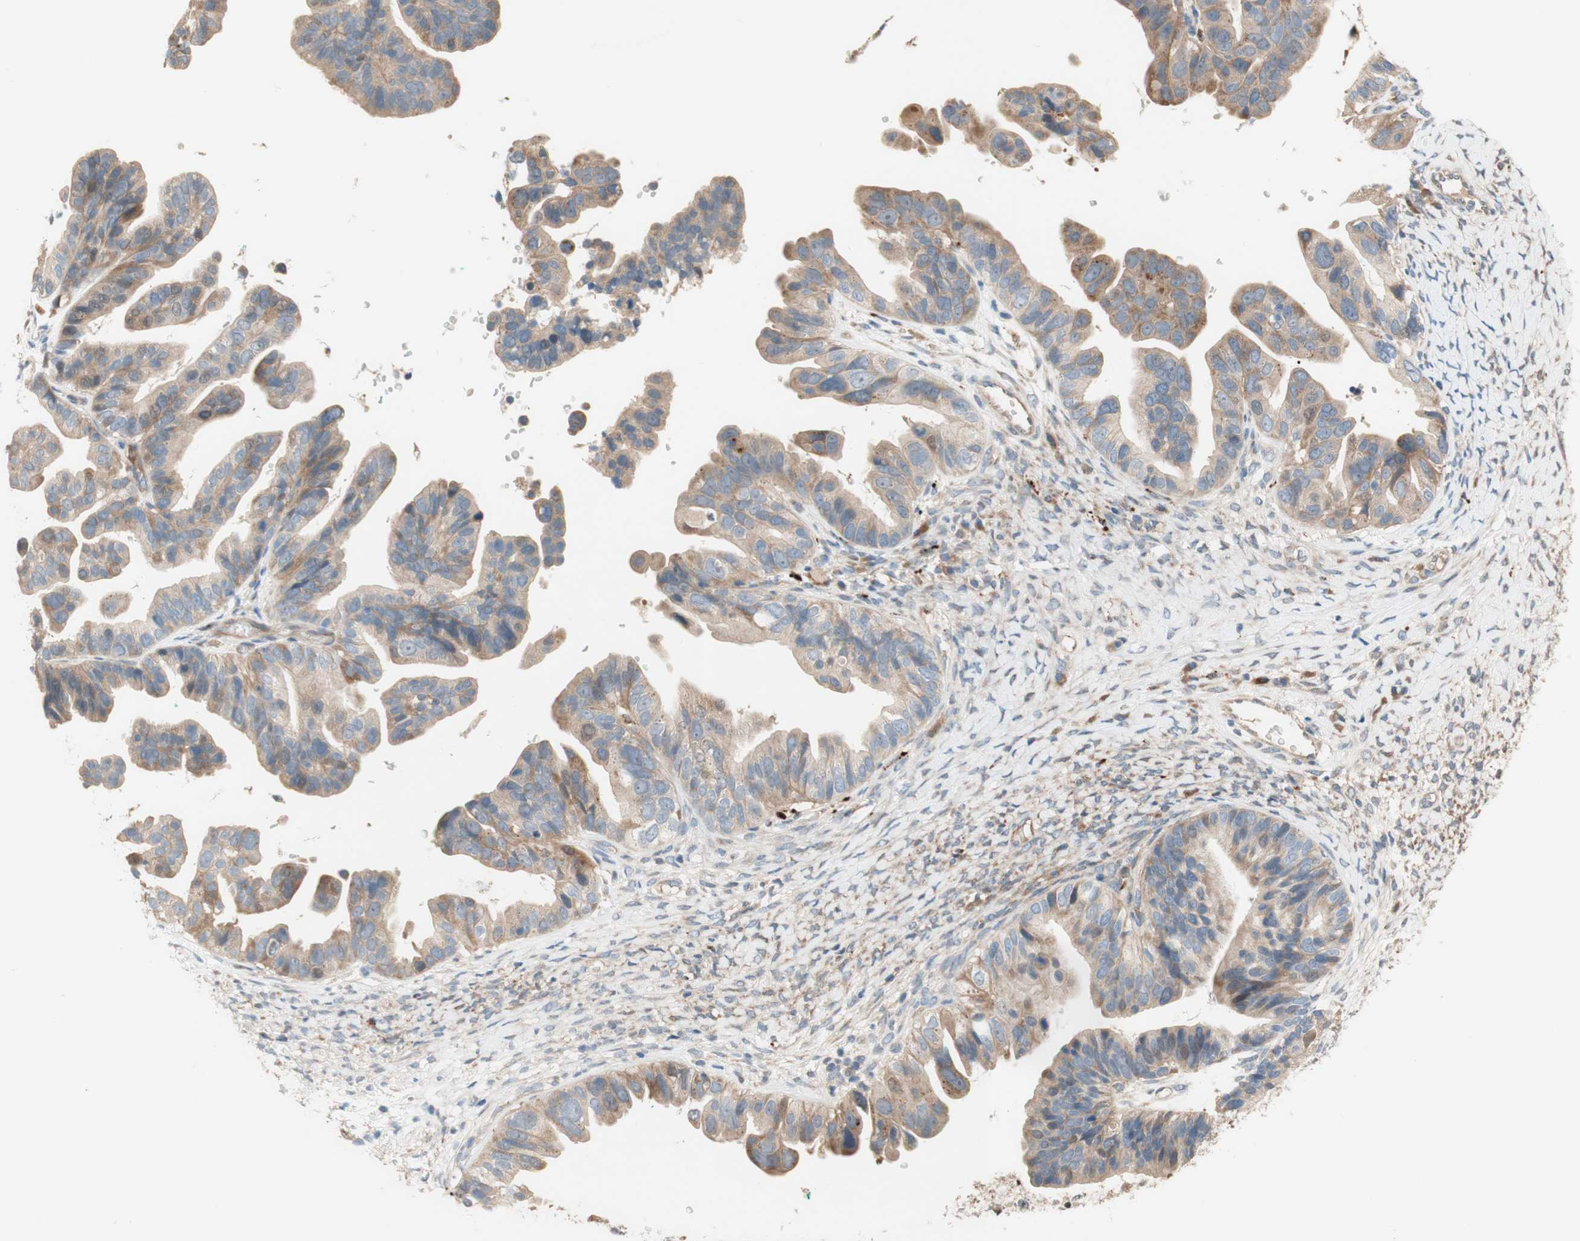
{"staining": {"intensity": "weak", "quantity": ">75%", "location": "cytoplasmic/membranous"}, "tissue": "ovarian cancer", "cell_type": "Tumor cells", "image_type": "cancer", "snomed": [{"axis": "morphology", "description": "Cystadenocarcinoma, serous, NOS"}, {"axis": "topography", "description": "Ovary"}], "caption": "Tumor cells display low levels of weak cytoplasmic/membranous positivity in approximately >75% of cells in ovarian cancer.", "gene": "PTPN21", "patient": {"sex": "female", "age": 56}}